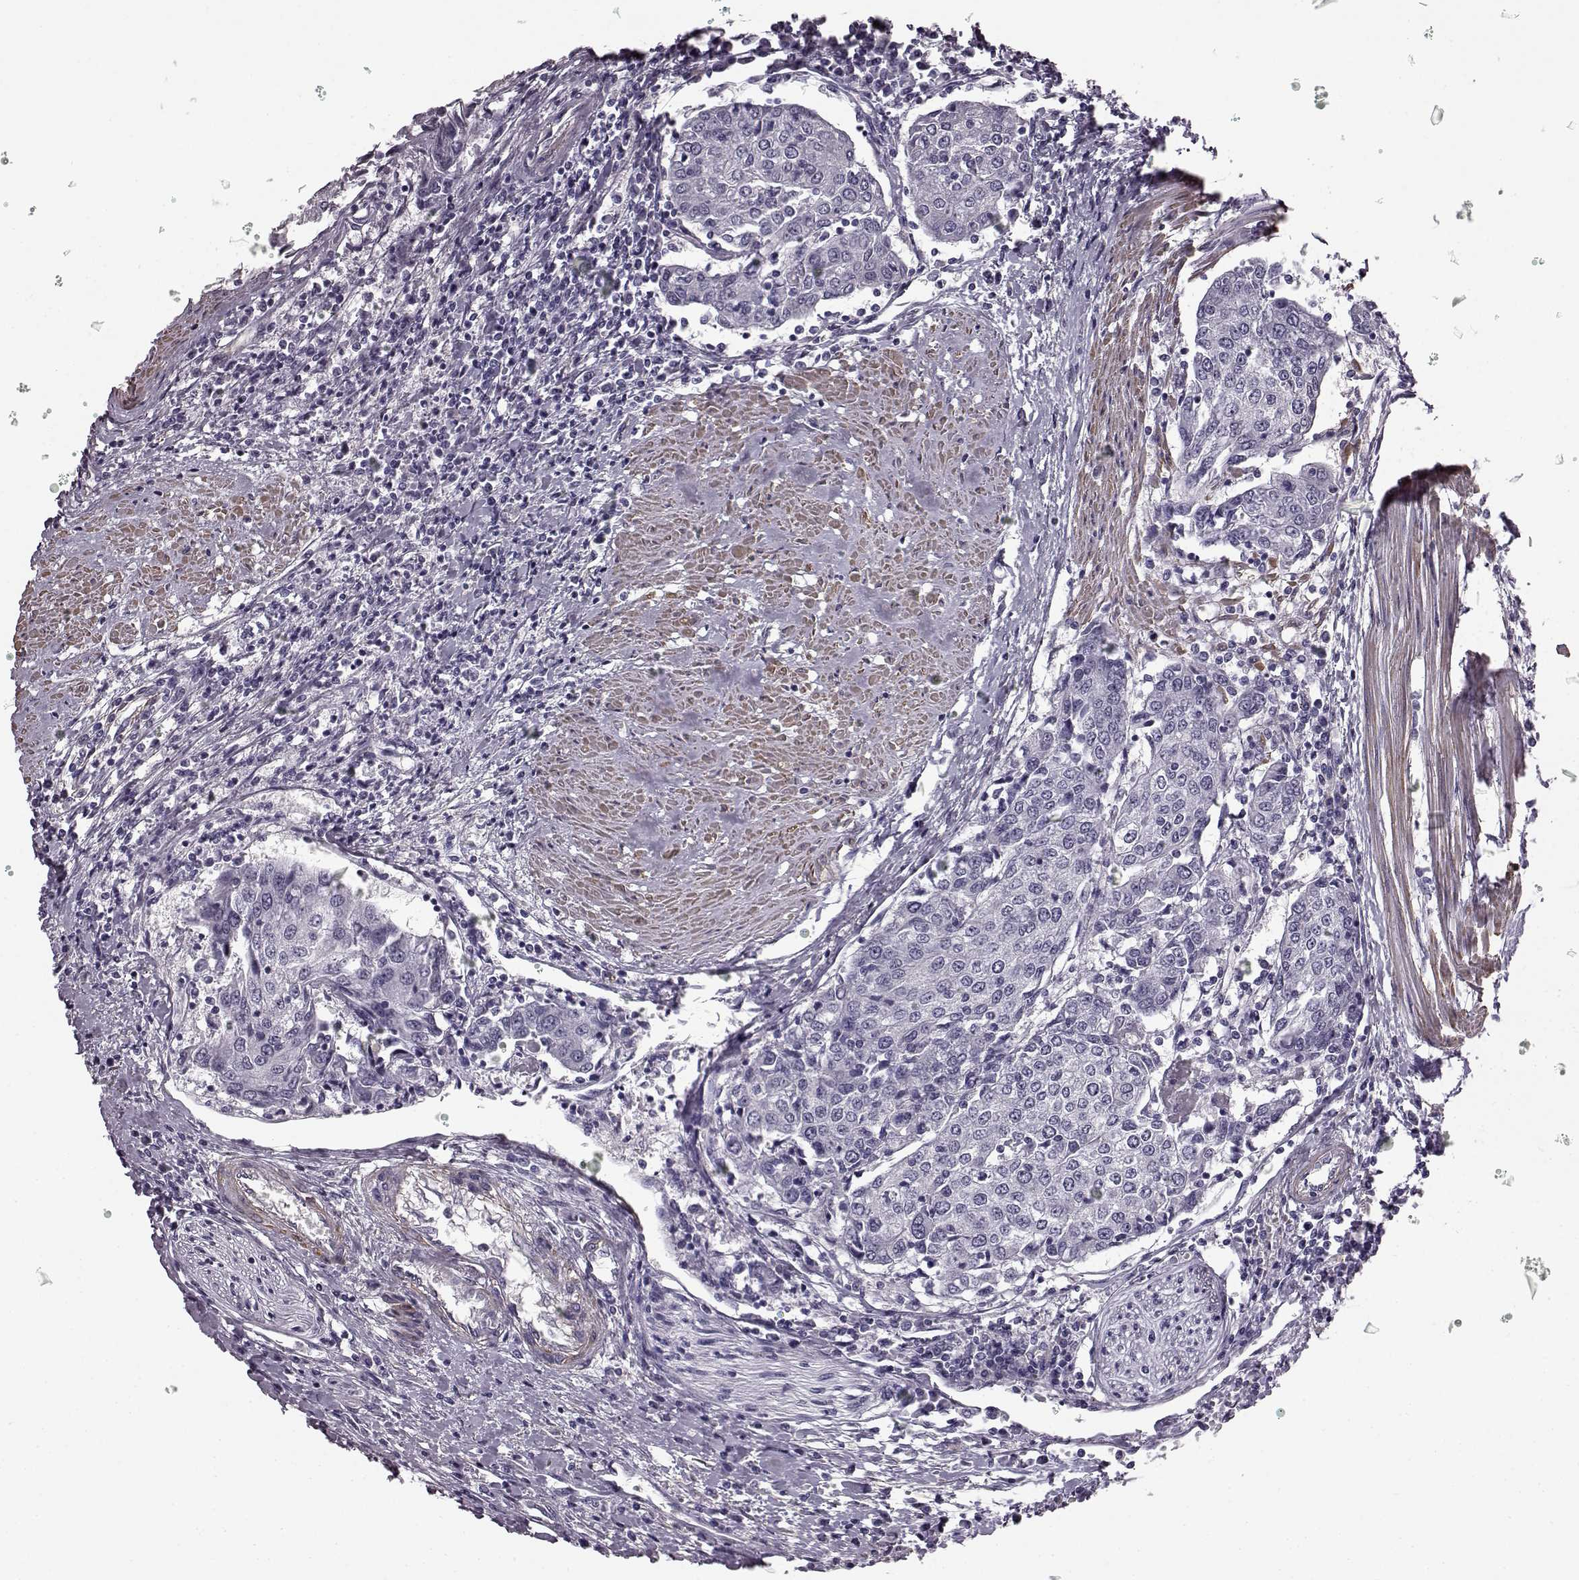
{"staining": {"intensity": "negative", "quantity": "none", "location": "none"}, "tissue": "urothelial cancer", "cell_type": "Tumor cells", "image_type": "cancer", "snomed": [{"axis": "morphology", "description": "Urothelial carcinoma, High grade"}, {"axis": "topography", "description": "Urinary bladder"}], "caption": "Tumor cells are negative for protein expression in human urothelial cancer.", "gene": "SLCO3A1", "patient": {"sex": "female", "age": 85}}